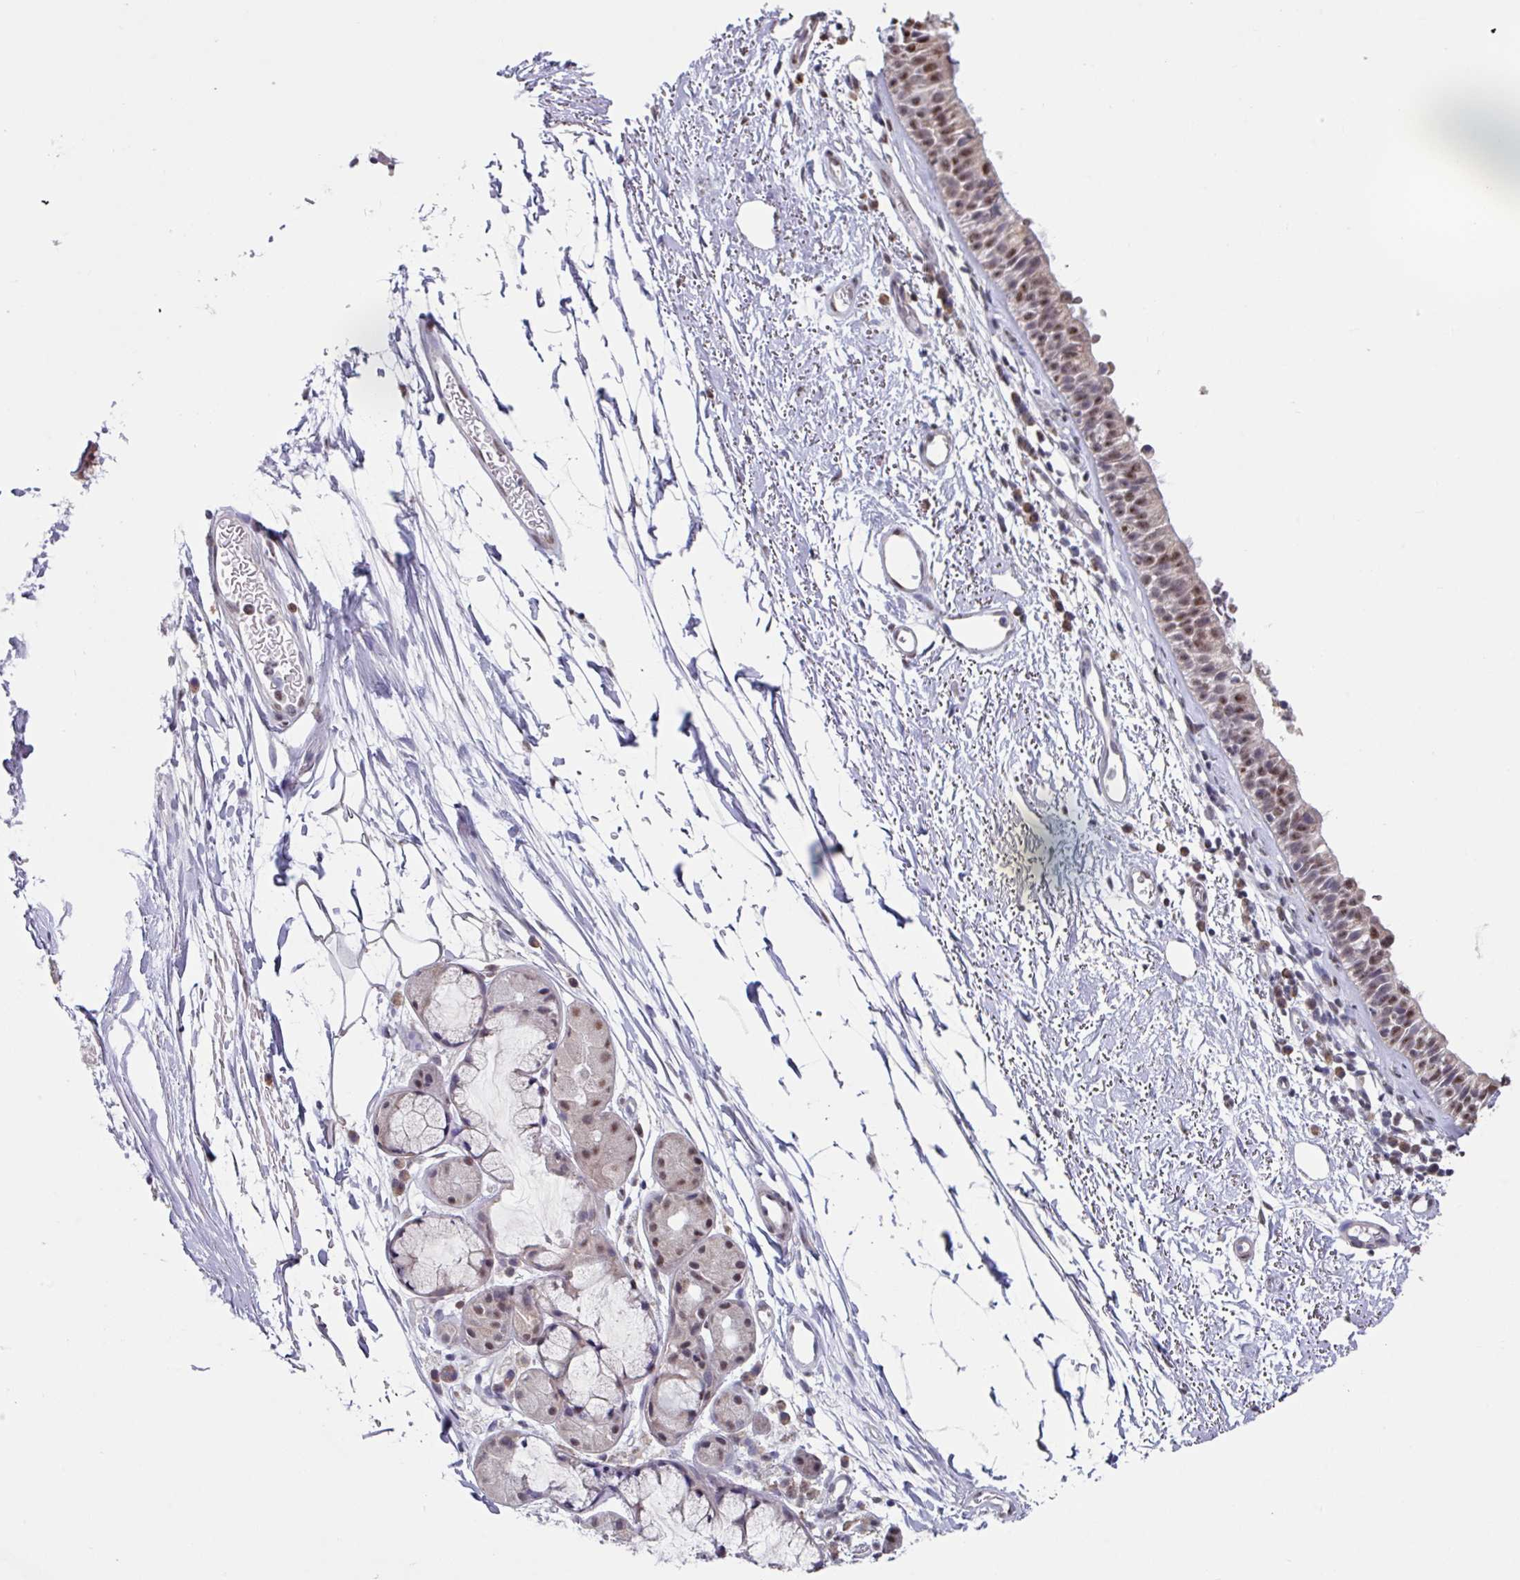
{"staining": {"intensity": "moderate", "quantity": "25%-75%", "location": "nuclear"}, "tissue": "nasopharynx", "cell_type": "Respiratory epithelial cells", "image_type": "normal", "snomed": [{"axis": "morphology", "description": "Normal tissue, NOS"}, {"axis": "topography", "description": "Cartilage tissue"}, {"axis": "topography", "description": "Nasopharynx"}], "caption": "Immunohistochemical staining of unremarkable nasopharynx reveals moderate nuclear protein staining in approximately 25%-75% of respiratory epithelial cells.", "gene": "TMED5", "patient": {"sex": "male", "age": 56}}